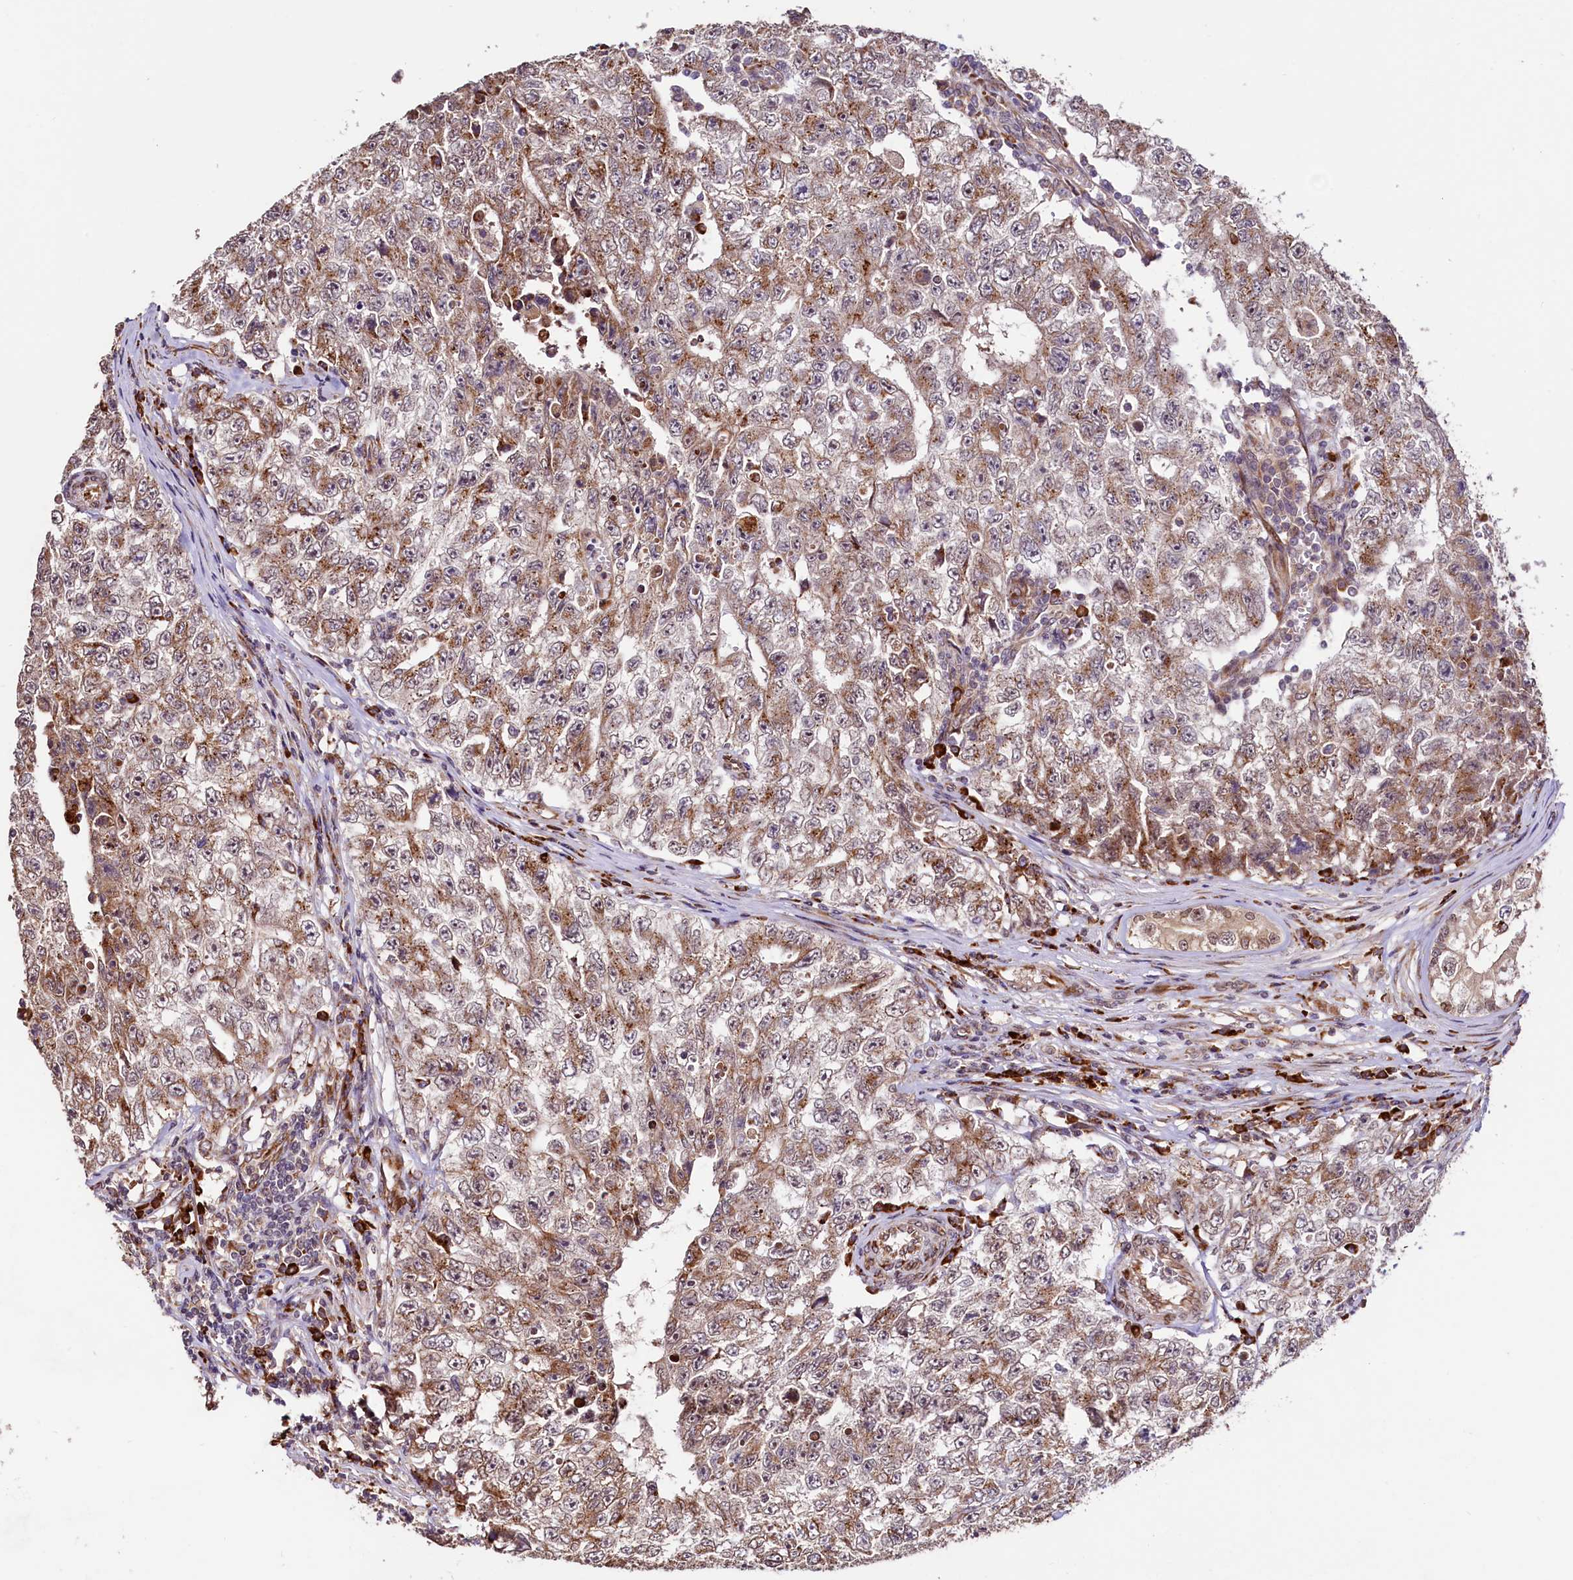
{"staining": {"intensity": "moderate", "quantity": "25%-75%", "location": "cytoplasmic/membranous"}, "tissue": "testis cancer", "cell_type": "Tumor cells", "image_type": "cancer", "snomed": [{"axis": "morphology", "description": "Carcinoma, Embryonal, NOS"}, {"axis": "topography", "description": "Testis"}], "caption": "Testis cancer tissue displays moderate cytoplasmic/membranous expression in about 25%-75% of tumor cells", "gene": "C5orf15", "patient": {"sex": "male", "age": 17}}